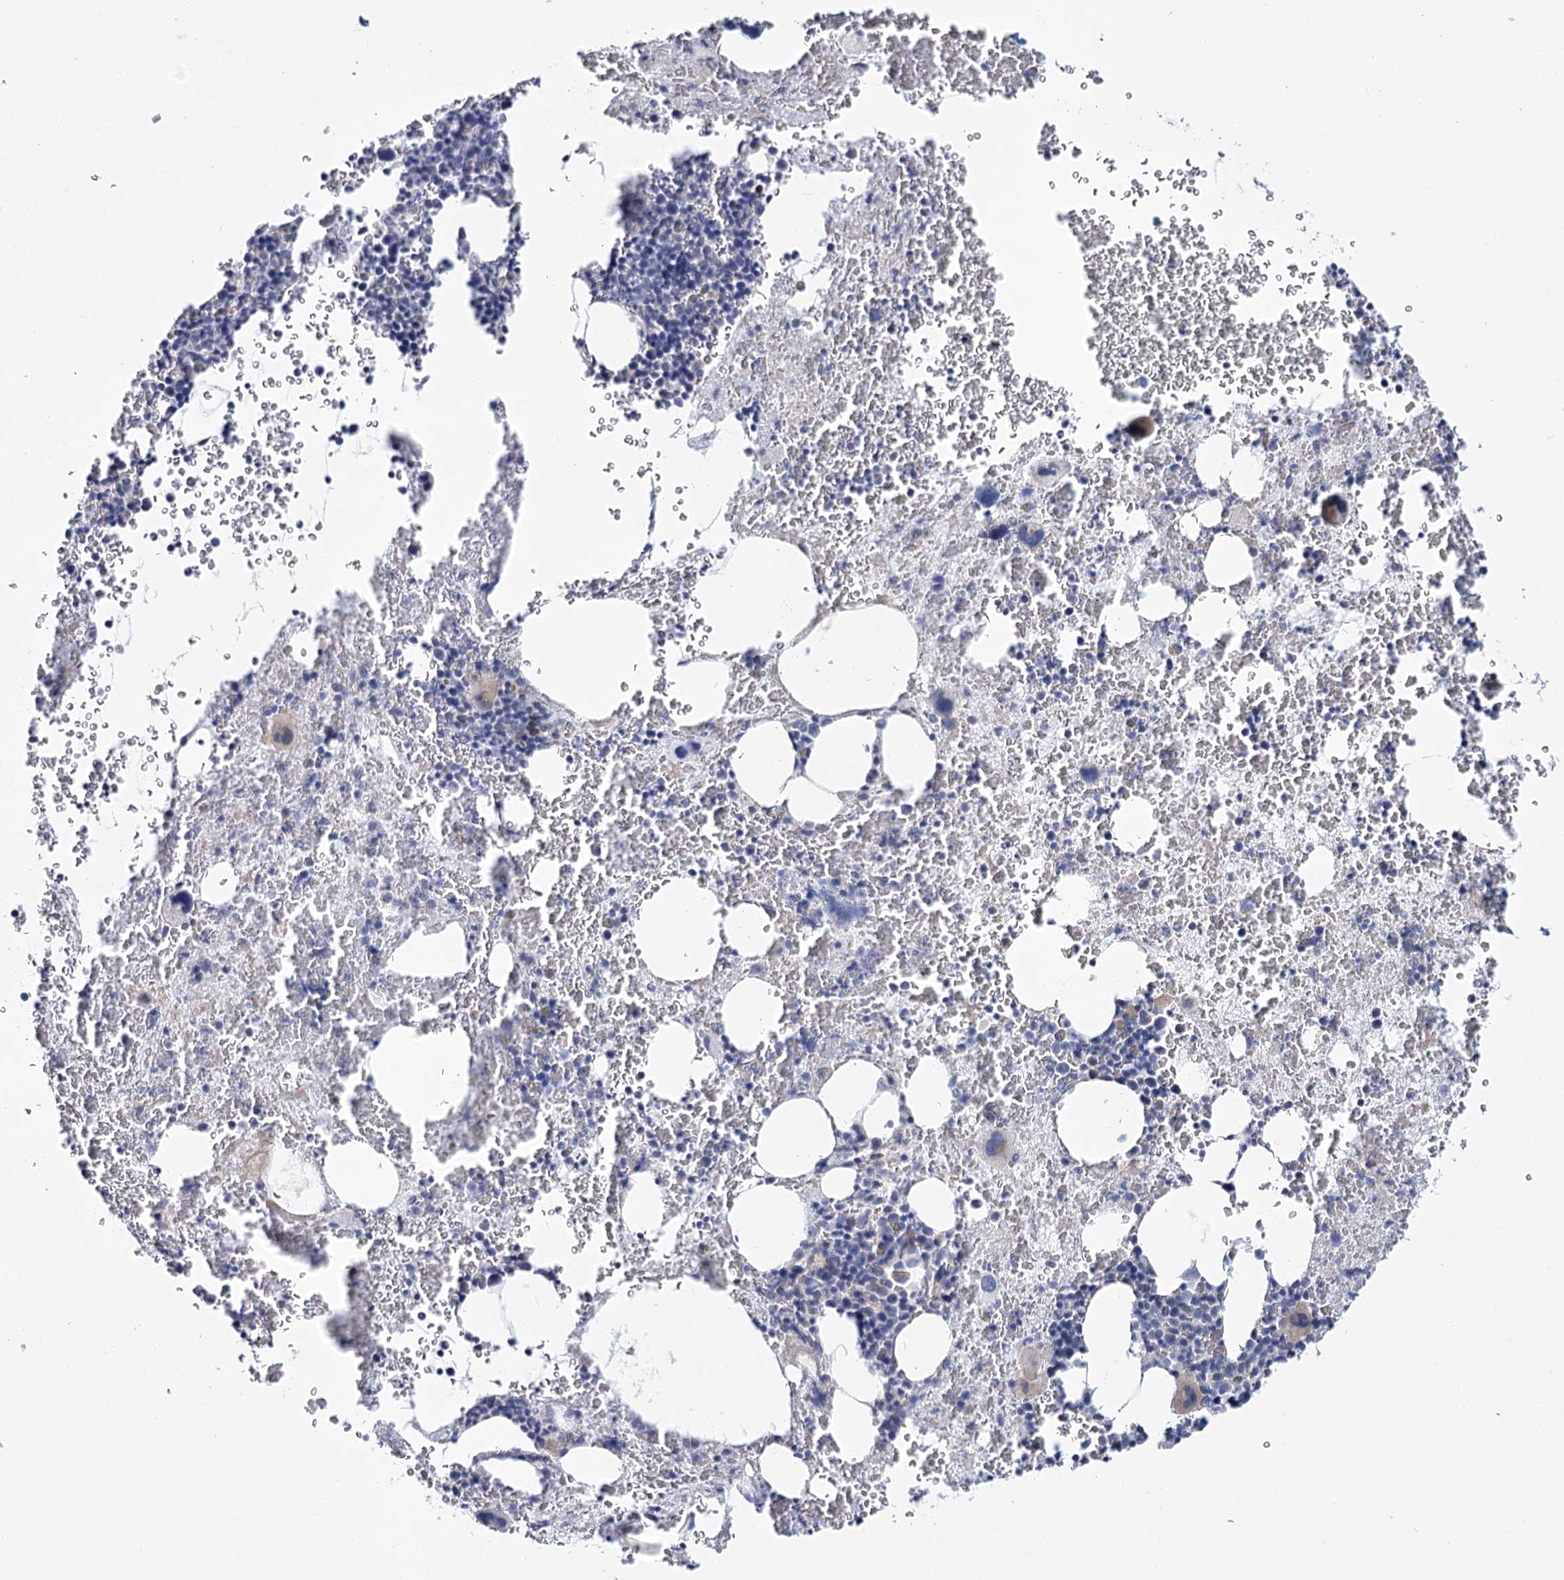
{"staining": {"intensity": "negative", "quantity": "none", "location": "none"}, "tissue": "bone marrow", "cell_type": "Hematopoietic cells", "image_type": "normal", "snomed": [{"axis": "morphology", "description": "Normal tissue, NOS"}, {"axis": "topography", "description": "Bone marrow"}], "caption": "DAB immunohistochemical staining of normal human bone marrow exhibits no significant staining in hematopoietic cells.", "gene": "TEX12", "patient": {"sex": "male", "age": 36}}